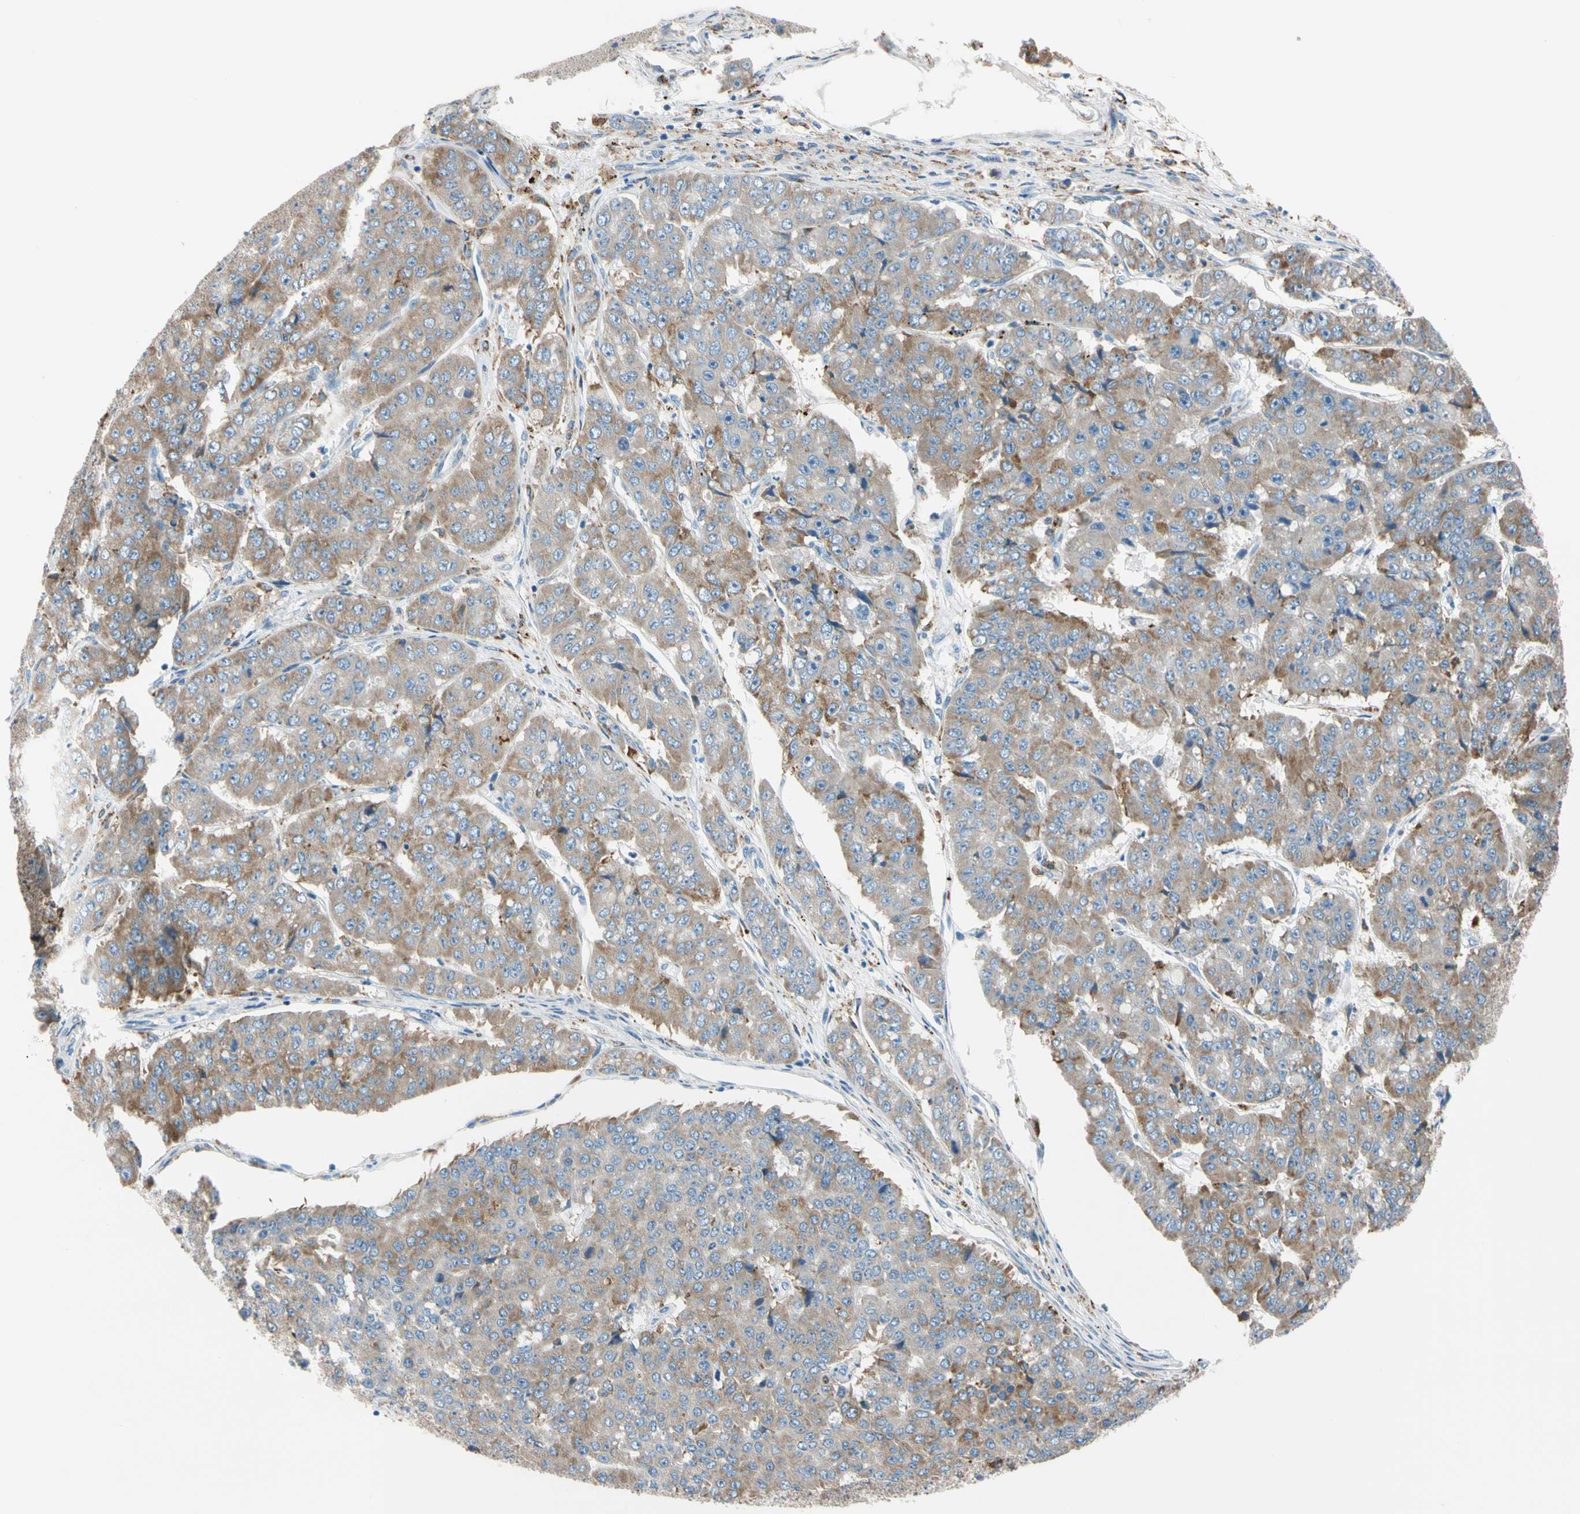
{"staining": {"intensity": "moderate", "quantity": ">75%", "location": "cytoplasmic/membranous"}, "tissue": "pancreatic cancer", "cell_type": "Tumor cells", "image_type": "cancer", "snomed": [{"axis": "morphology", "description": "Adenocarcinoma, NOS"}, {"axis": "topography", "description": "Pancreas"}], "caption": "Immunohistochemical staining of human pancreatic cancer reveals moderate cytoplasmic/membranous protein staining in about >75% of tumor cells. (IHC, brightfield microscopy, high magnification).", "gene": "LRPAP1", "patient": {"sex": "male", "age": 50}}